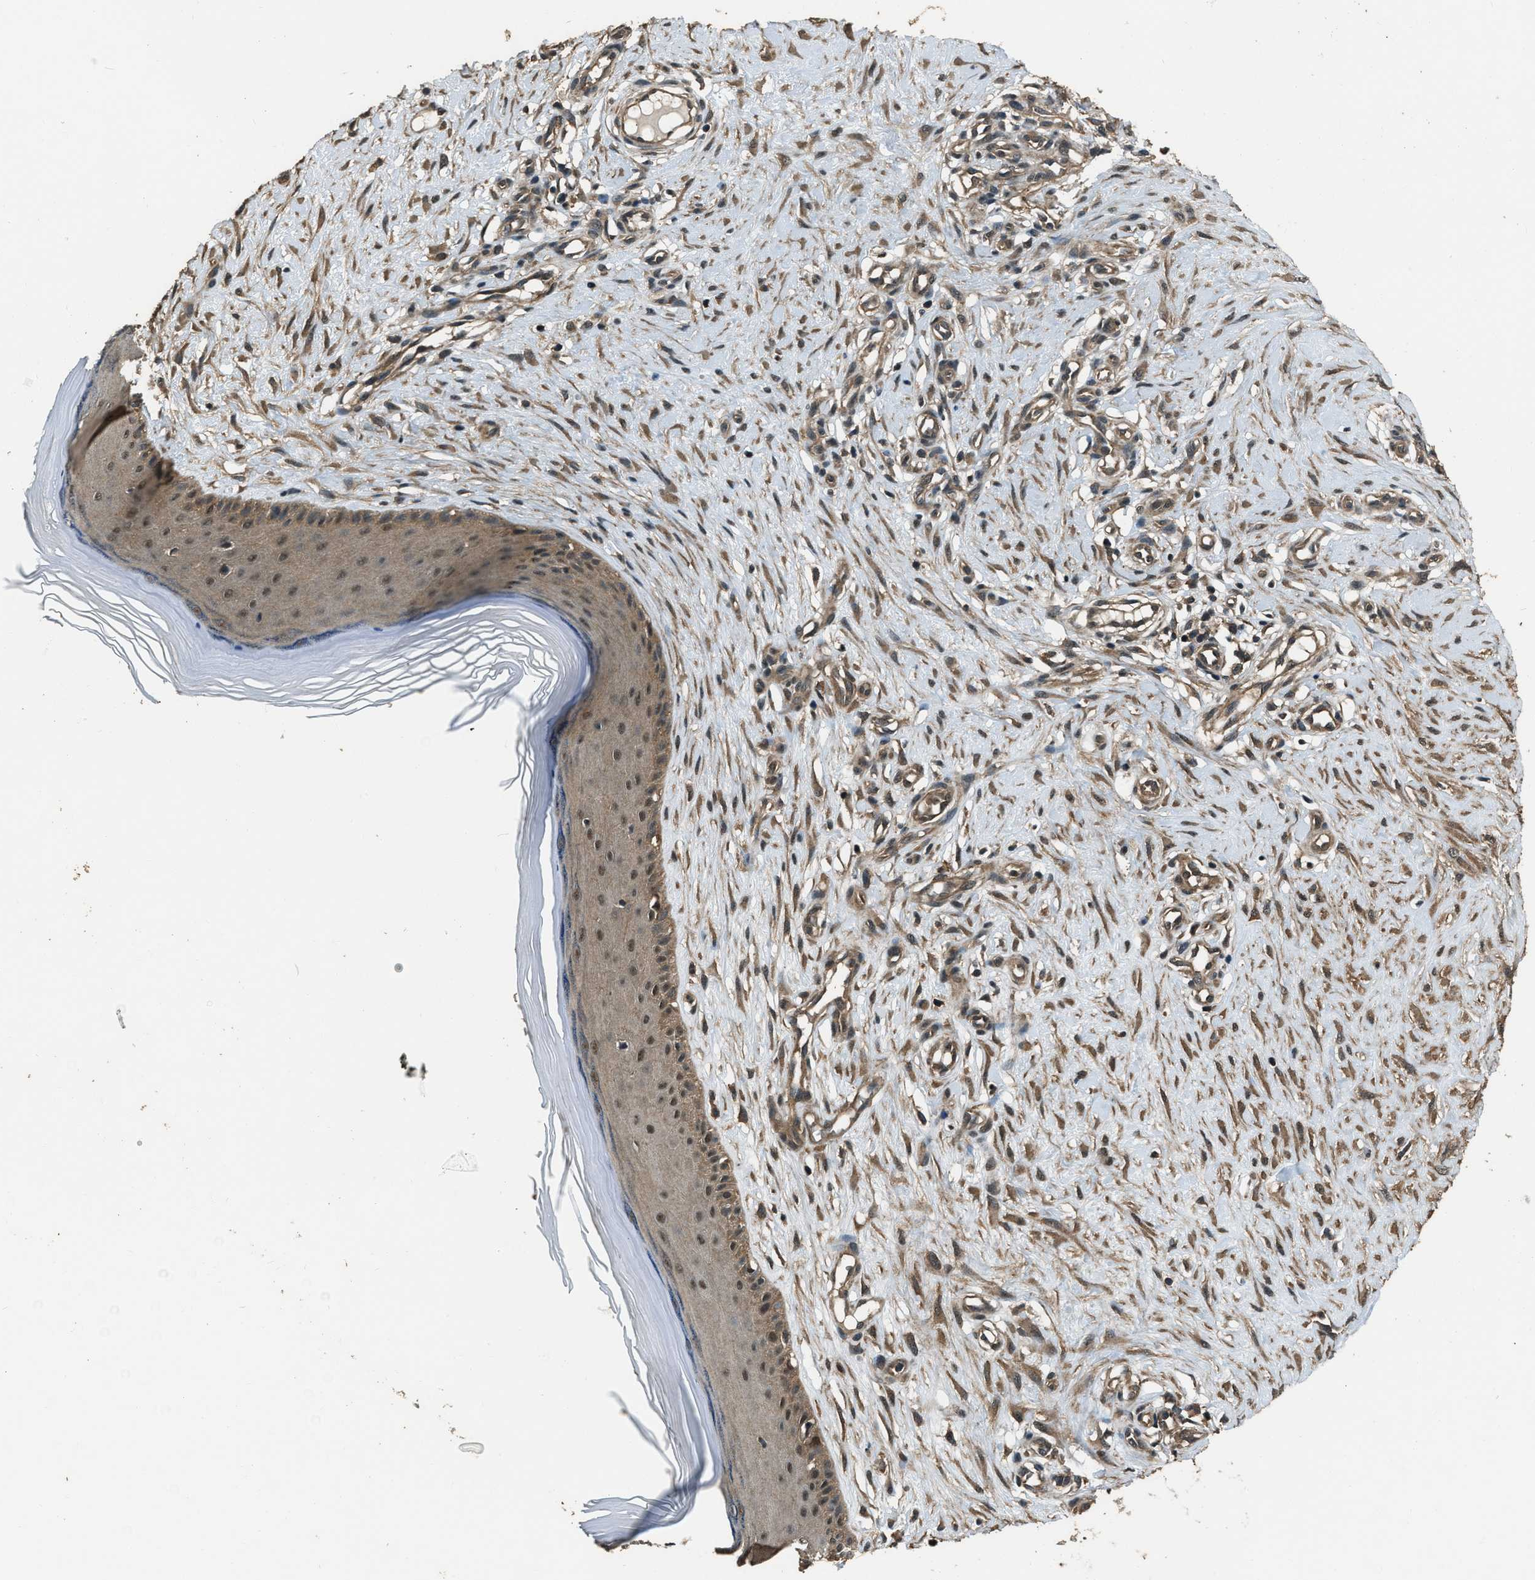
{"staining": {"intensity": "moderate", "quantity": ">75%", "location": "cytoplasmic/membranous"}, "tissue": "skin", "cell_type": "Fibroblasts", "image_type": "normal", "snomed": [{"axis": "morphology", "description": "Normal tissue, NOS"}, {"axis": "topography", "description": "Skin"}], "caption": "This photomicrograph exhibits unremarkable skin stained with immunohistochemistry to label a protein in brown. The cytoplasmic/membranous of fibroblasts show moderate positivity for the protein. Nuclei are counter-stained blue.", "gene": "NUDCD3", "patient": {"sex": "male", "age": 41}}